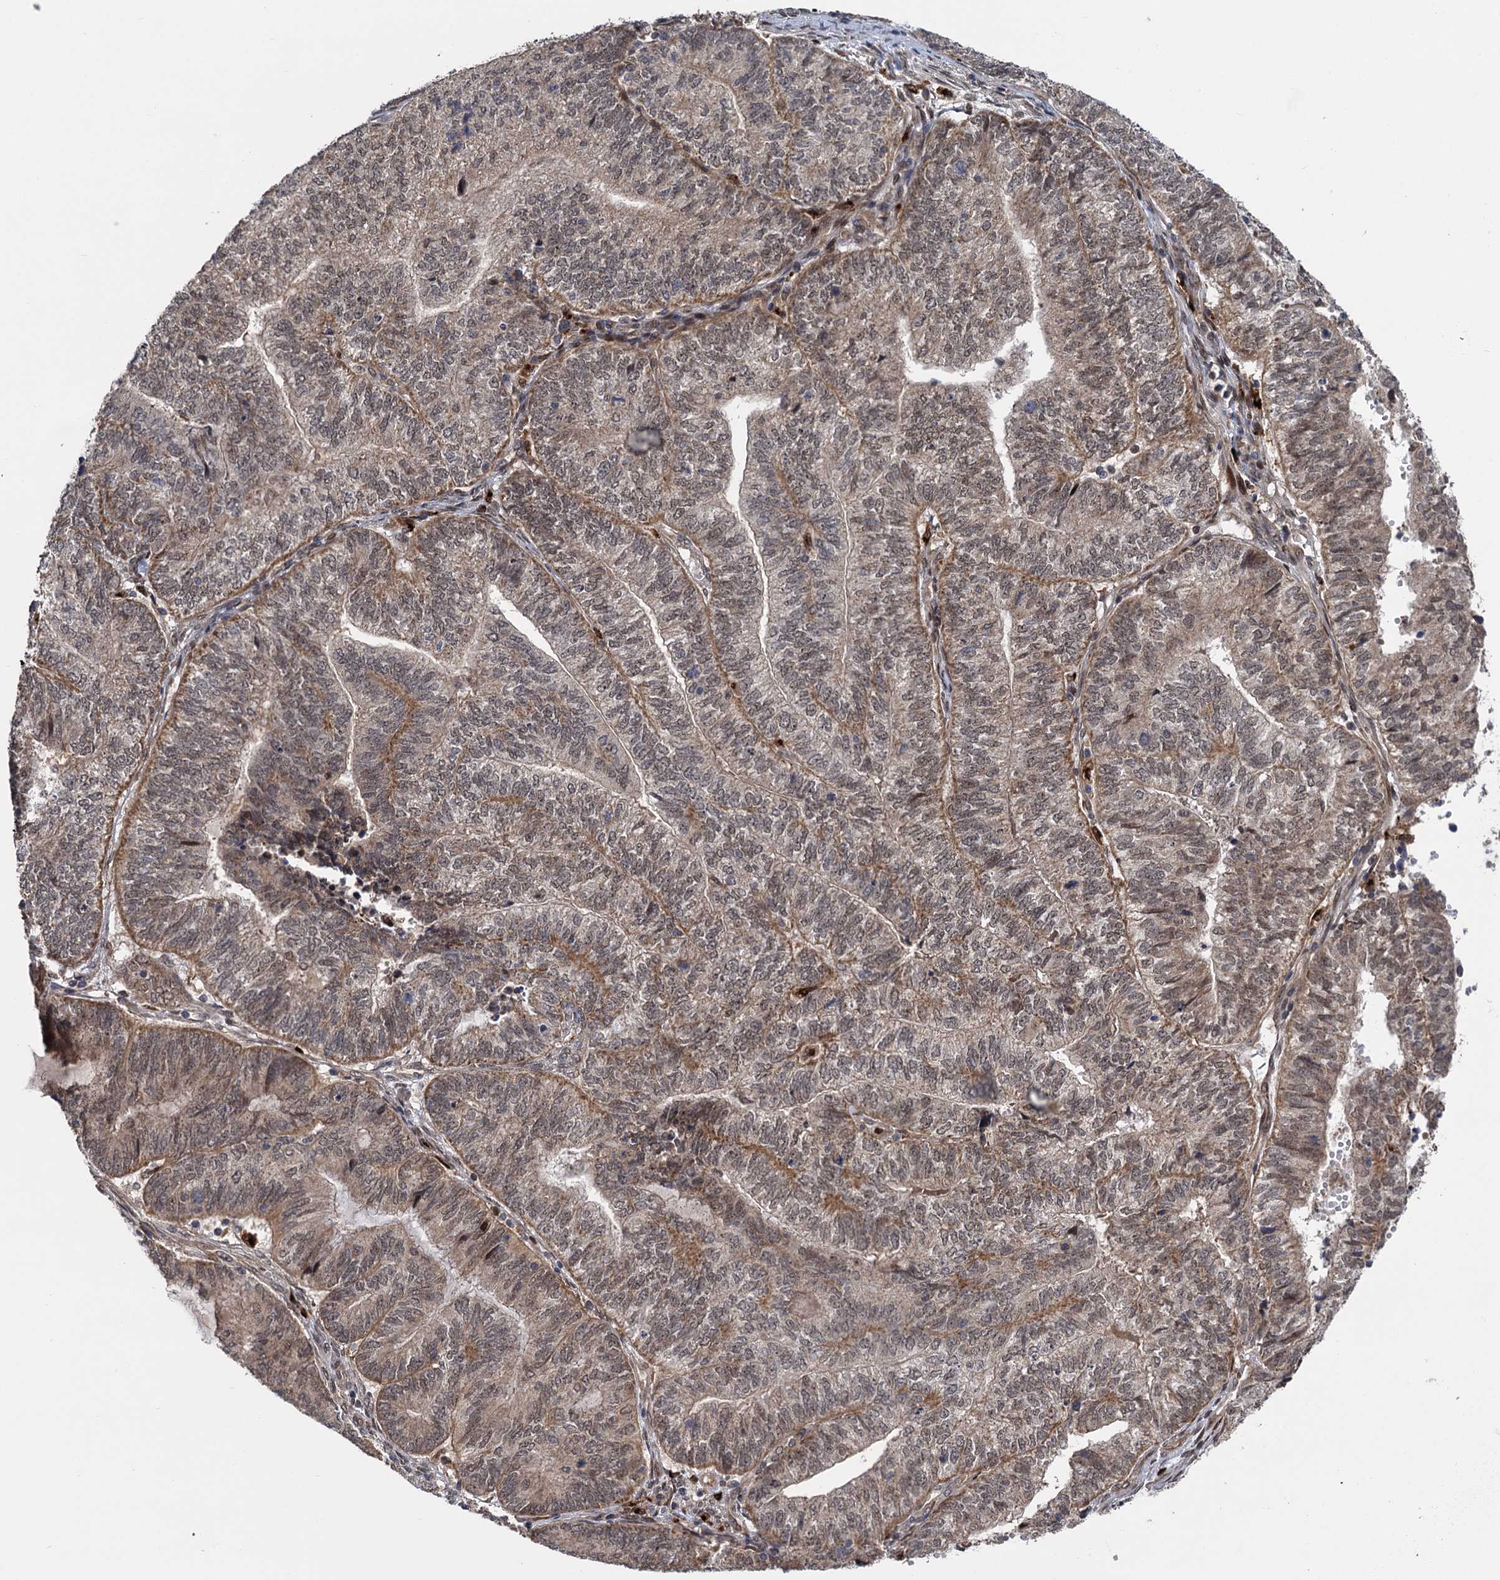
{"staining": {"intensity": "negative", "quantity": "none", "location": "none"}, "tissue": "endometrial cancer", "cell_type": "Tumor cells", "image_type": "cancer", "snomed": [{"axis": "morphology", "description": "Adenocarcinoma, NOS"}, {"axis": "topography", "description": "Uterus"}, {"axis": "topography", "description": "Endometrium"}], "caption": "A high-resolution histopathology image shows IHC staining of endometrial cancer (adenocarcinoma), which exhibits no significant positivity in tumor cells. (Stains: DAB IHC with hematoxylin counter stain, Microscopy: brightfield microscopy at high magnification).", "gene": "GAL3ST4", "patient": {"sex": "female", "age": 70}}